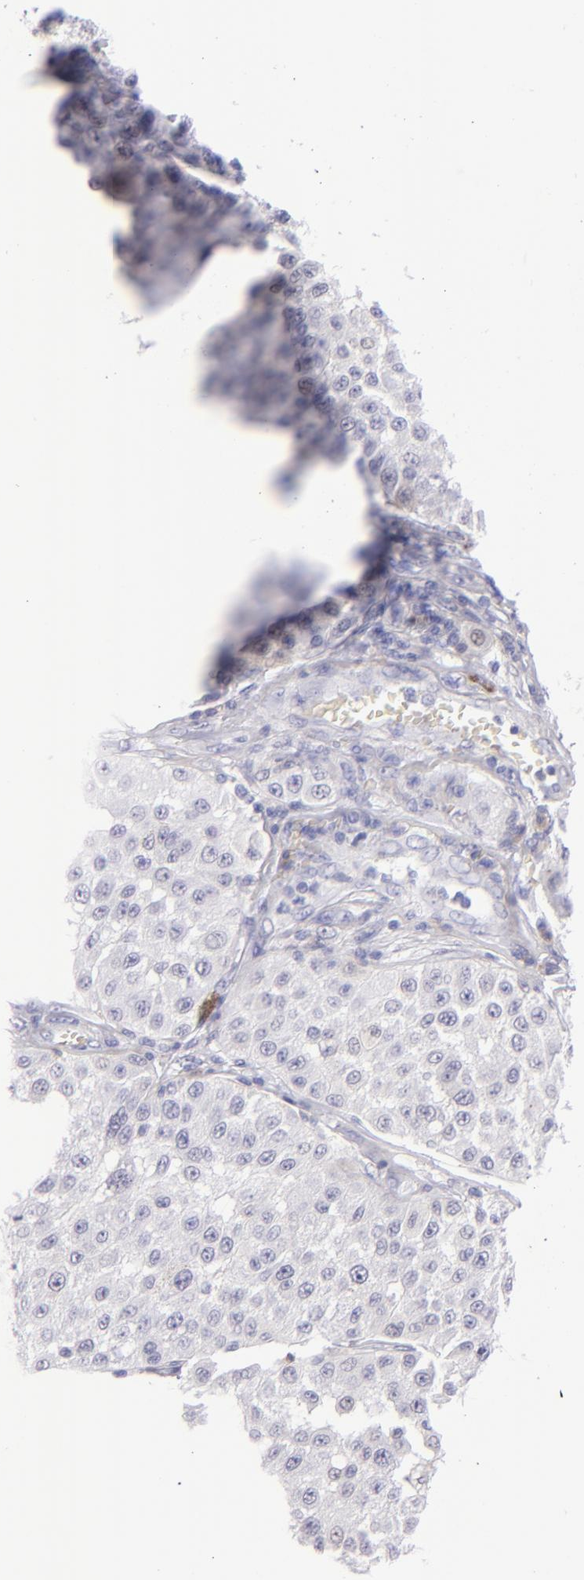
{"staining": {"intensity": "negative", "quantity": "none", "location": "none"}, "tissue": "melanoma", "cell_type": "Tumor cells", "image_type": "cancer", "snomed": [{"axis": "morphology", "description": "Malignant melanoma, NOS"}, {"axis": "topography", "description": "Skin"}], "caption": "A high-resolution histopathology image shows immunohistochemistry staining of melanoma, which demonstrates no significant expression in tumor cells.", "gene": "CD69", "patient": {"sex": "female", "age": 64}}